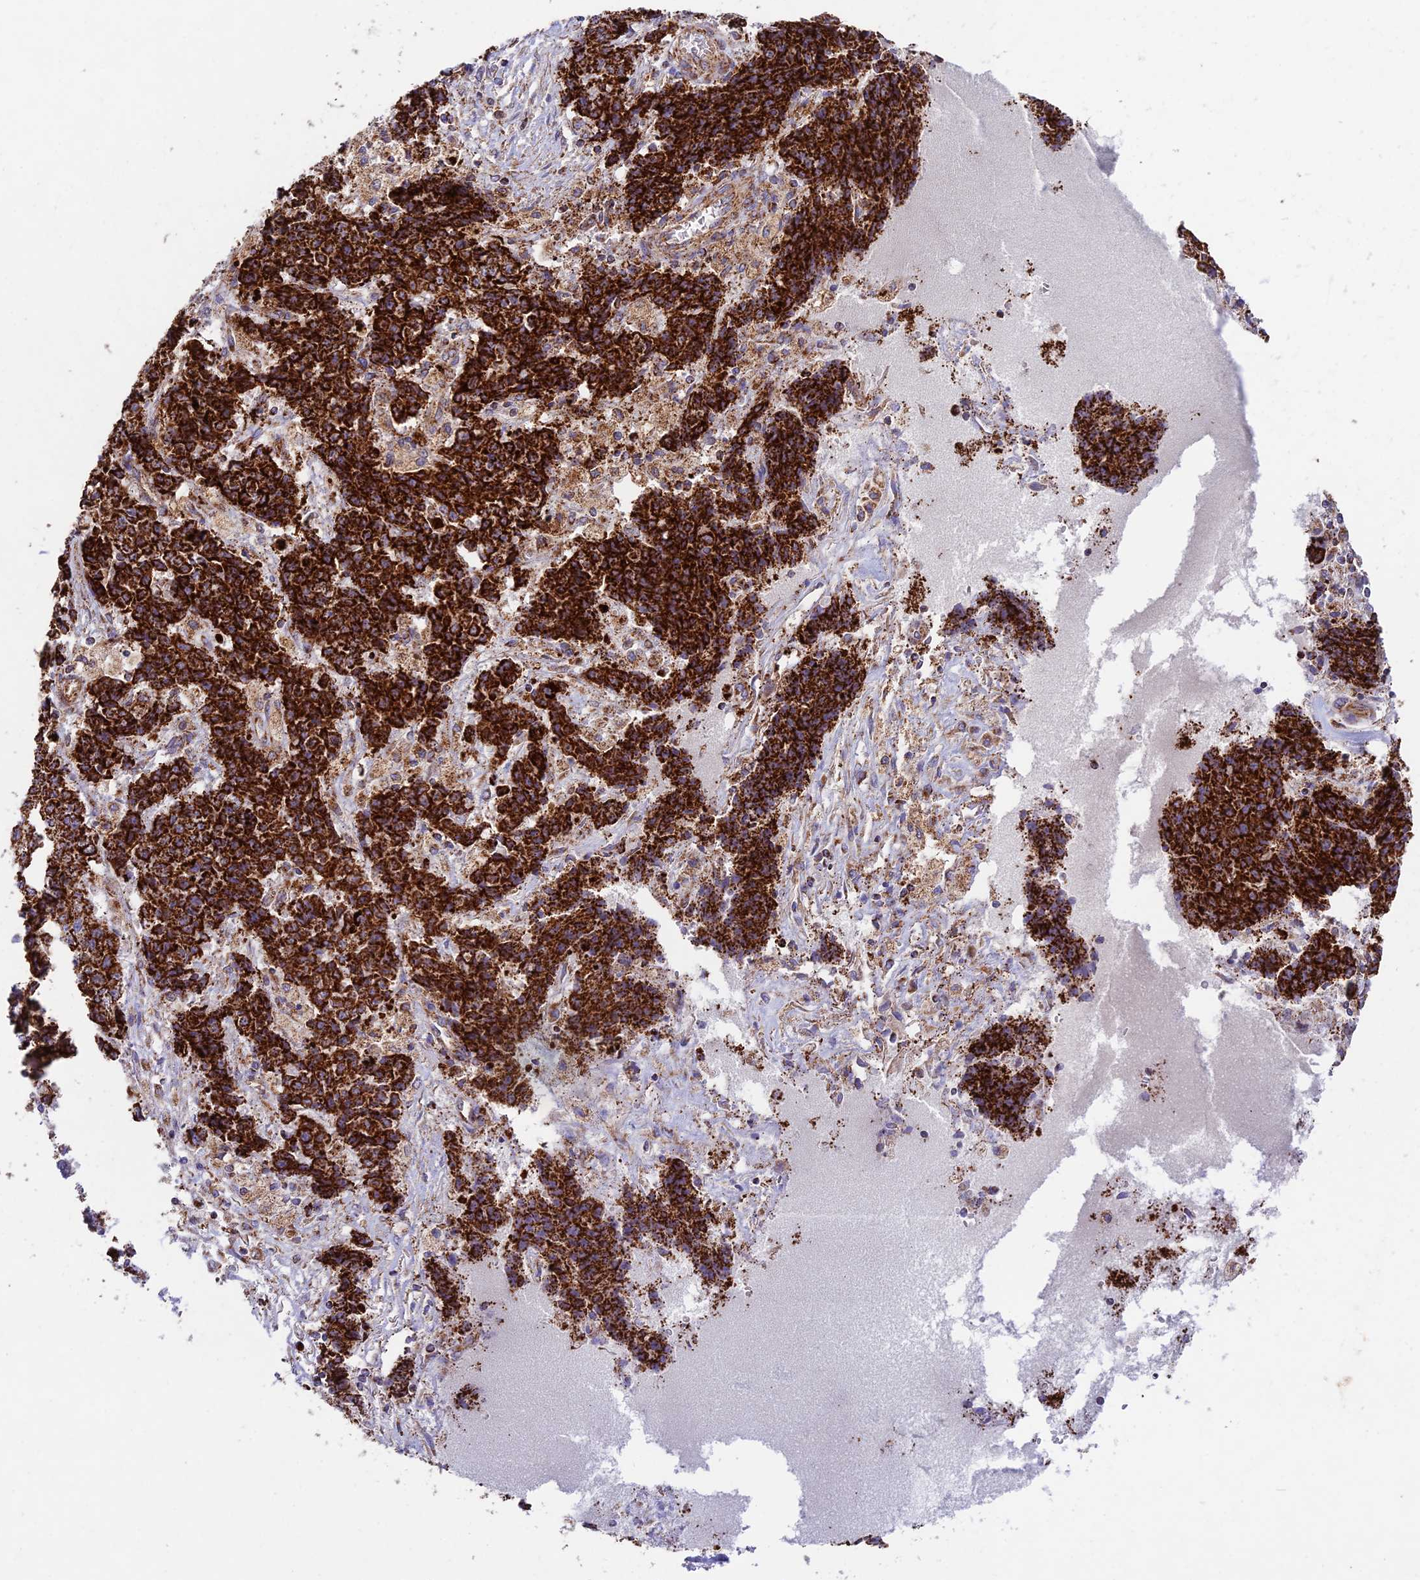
{"staining": {"intensity": "strong", "quantity": ">75%", "location": "cytoplasmic/membranous"}, "tissue": "ovarian cancer", "cell_type": "Tumor cells", "image_type": "cancer", "snomed": [{"axis": "morphology", "description": "Carcinoma, endometroid"}, {"axis": "topography", "description": "Ovary"}], "caption": "Ovarian cancer (endometroid carcinoma) stained with a protein marker exhibits strong staining in tumor cells.", "gene": "KHDC3L", "patient": {"sex": "female", "age": 42}}